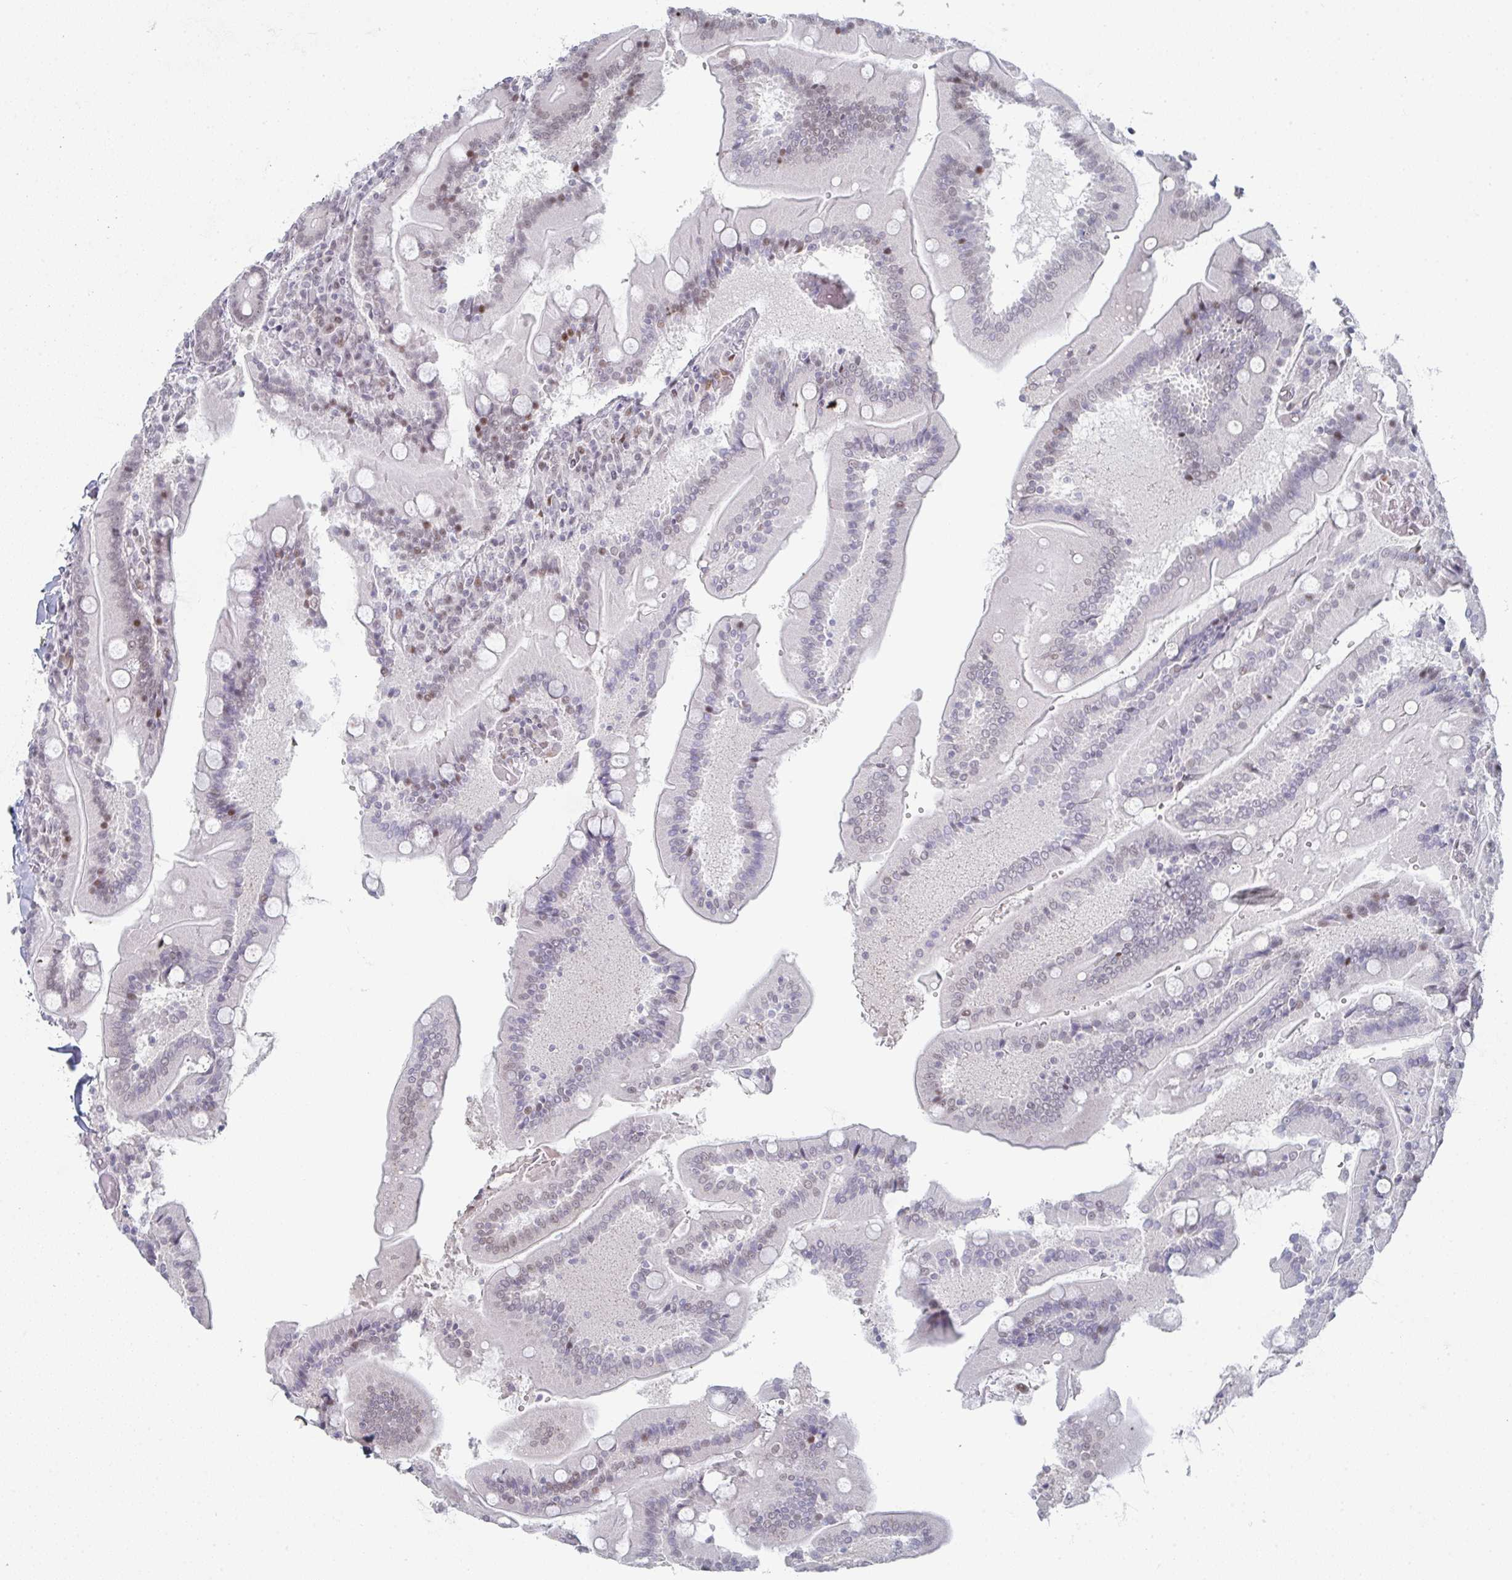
{"staining": {"intensity": "moderate", "quantity": "<25%", "location": "nuclear"}, "tissue": "duodenum", "cell_type": "Glandular cells", "image_type": "normal", "snomed": [{"axis": "morphology", "description": "Normal tissue, NOS"}, {"axis": "topography", "description": "Duodenum"}], "caption": "IHC histopathology image of unremarkable human duodenum stained for a protein (brown), which exhibits low levels of moderate nuclear positivity in approximately <25% of glandular cells.", "gene": "LIN54", "patient": {"sex": "female", "age": 62}}